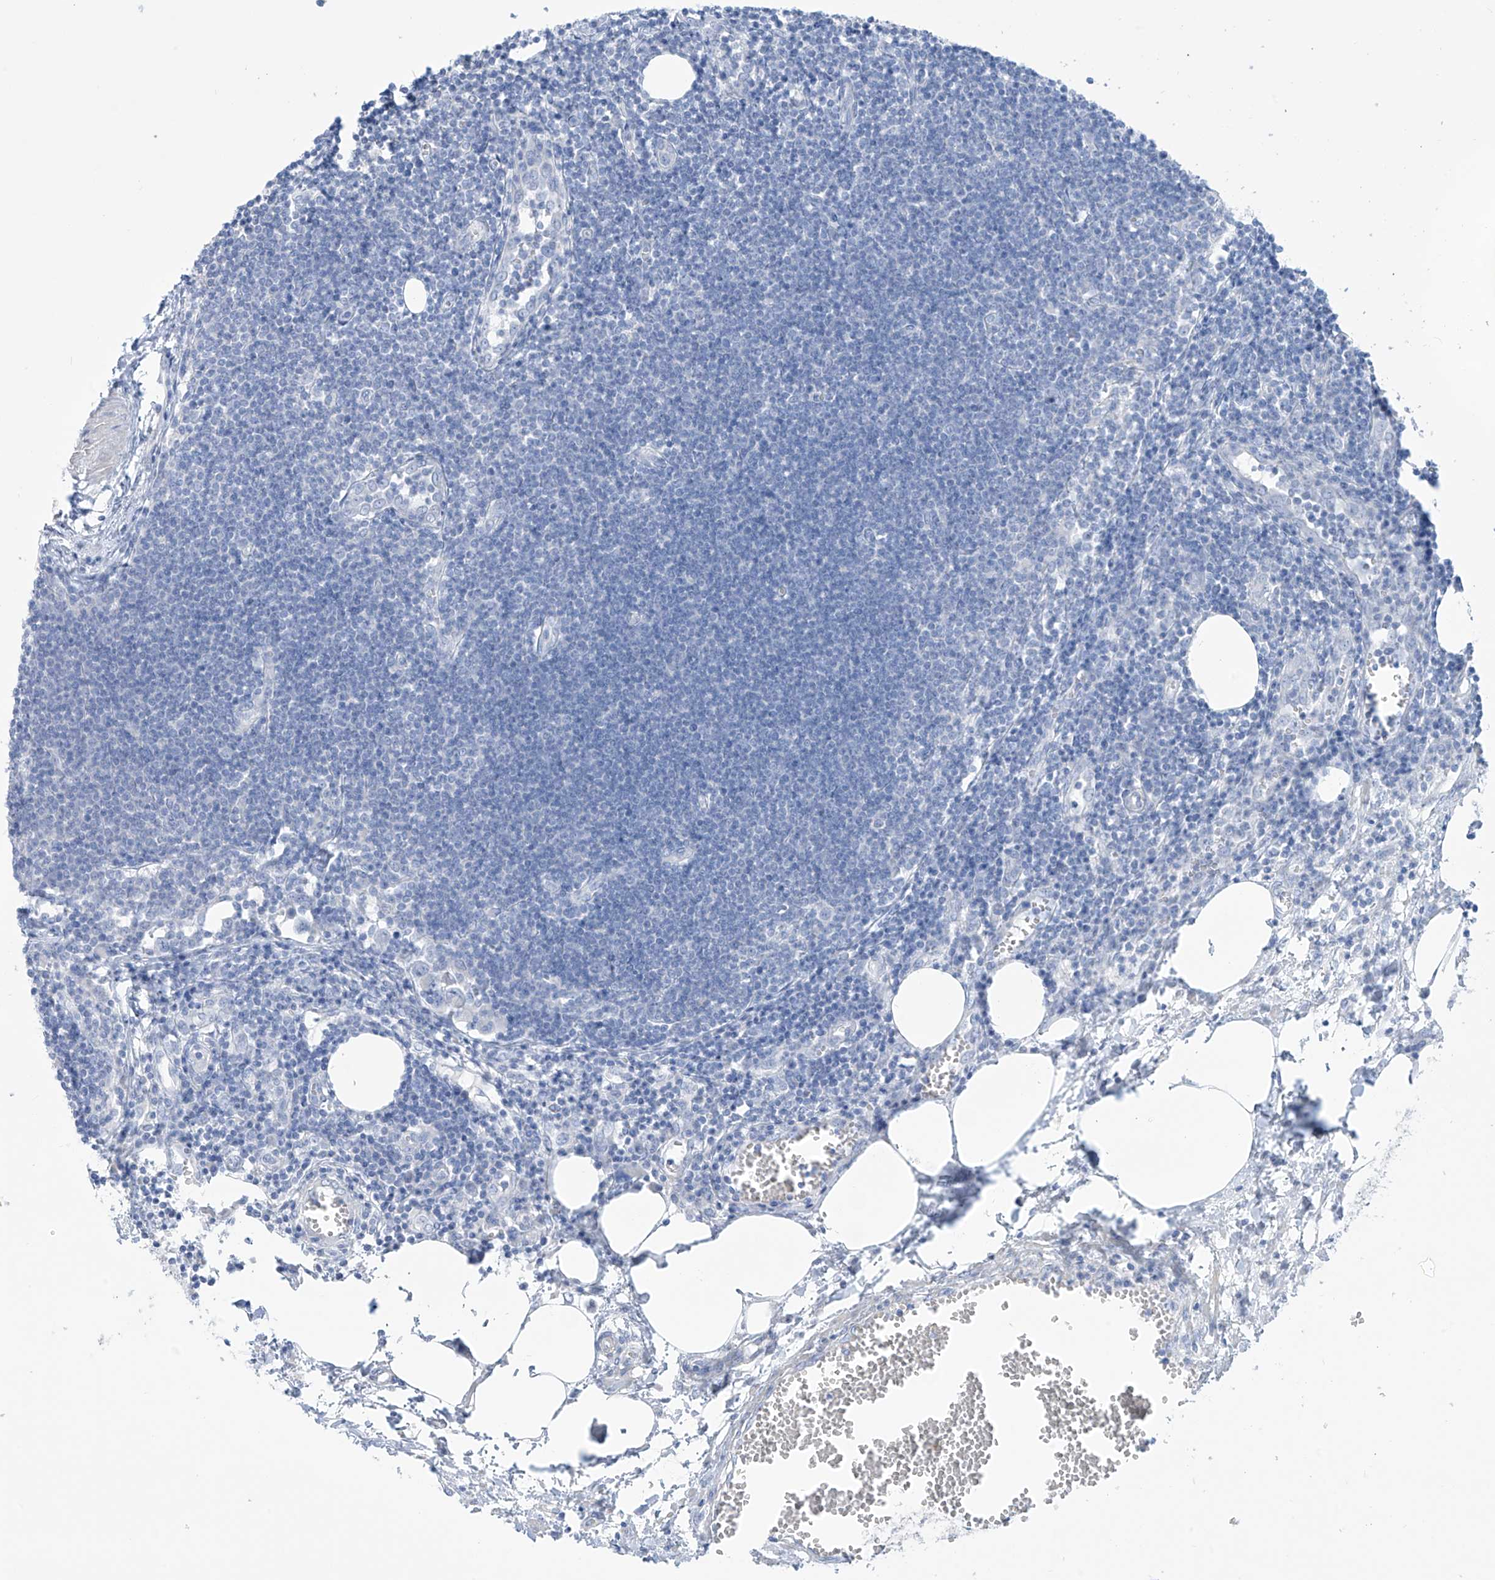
{"staining": {"intensity": "negative", "quantity": "none", "location": "none"}, "tissue": "lymph node", "cell_type": "Germinal center cells", "image_type": "normal", "snomed": [{"axis": "morphology", "description": "Normal tissue, NOS"}, {"axis": "morphology", "description": "Malignant melanoma, Metastatic site"}, {"axis": "topography", "description": "Lymph node"}], "caption": "A photomicrograph of lymph node stained for a protein shows no brown staining in germinal center cells. (Brightfield microscopy of DAB (3,3'-diaminobenzidine) immunohistochemistry at high magnification).", "gene": "SLC26A3", "patient": {"sex": "male", "age": 41}}